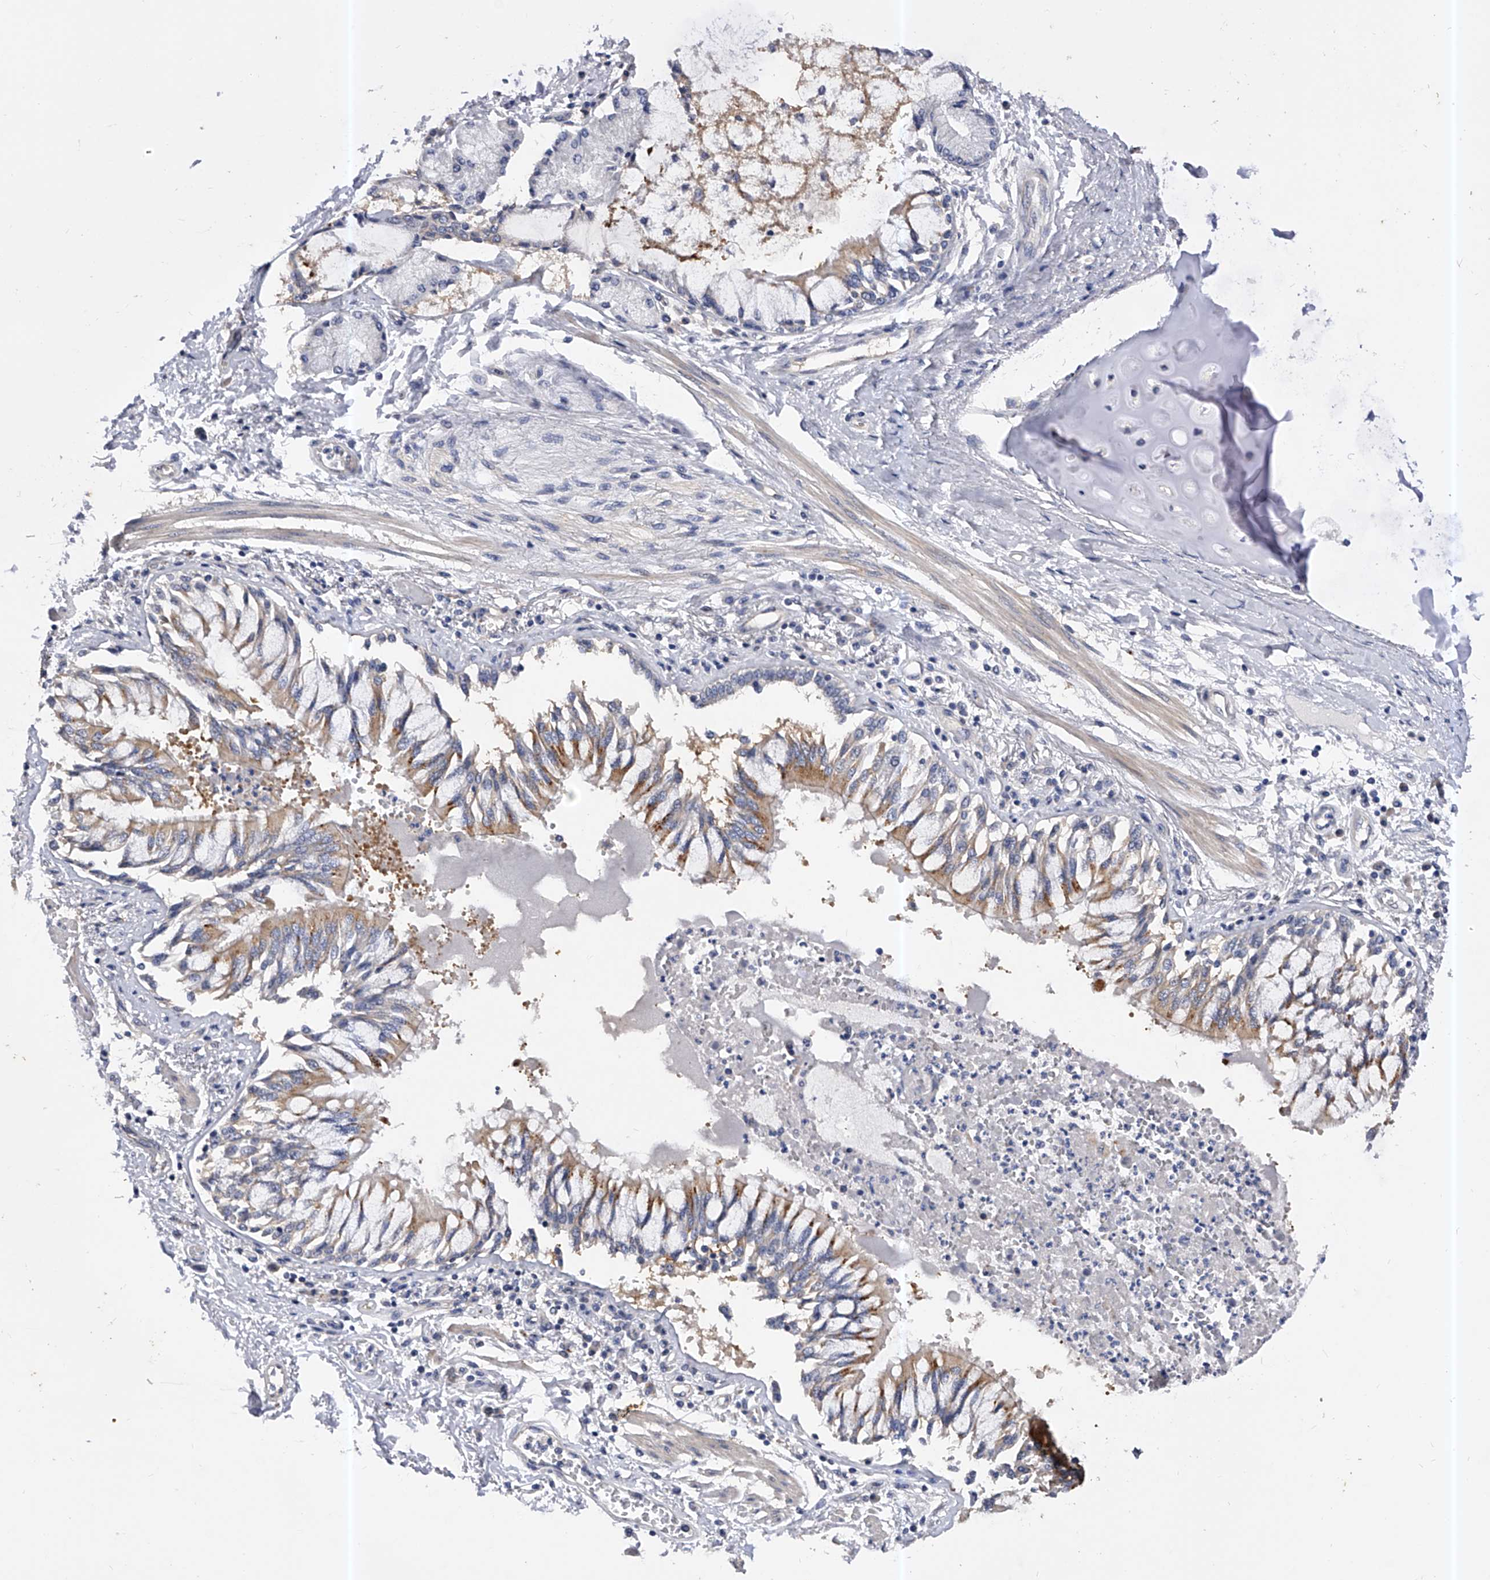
{"staining": {"intensity": "strong", "quantity": ">75%", "location": "cytoplasmic/membranous"}, "tissue": "bronchus", "cell_type": "Respiratory epithelial cells", "image_type": "normal", "snomed": [{"axis": "morphology", "description": "Normal tissue, NOS"}, {"axis": "topography", "description": "Cartilage tissue"}, {"axis": "topography", "description": "Bronchus"}, {"axis": "topography", "description": "Lung"}], "caption": "Immunohistochemical staining of normal bronchus displays strong cytoplasmic/membranous protein staining in about >75% of respiratory epithelial cells. (Brightfield microscopy of DAB IHC at high magnification).", "gene": "PPP5C", "patient": {"sex": "female", "age": 49}}